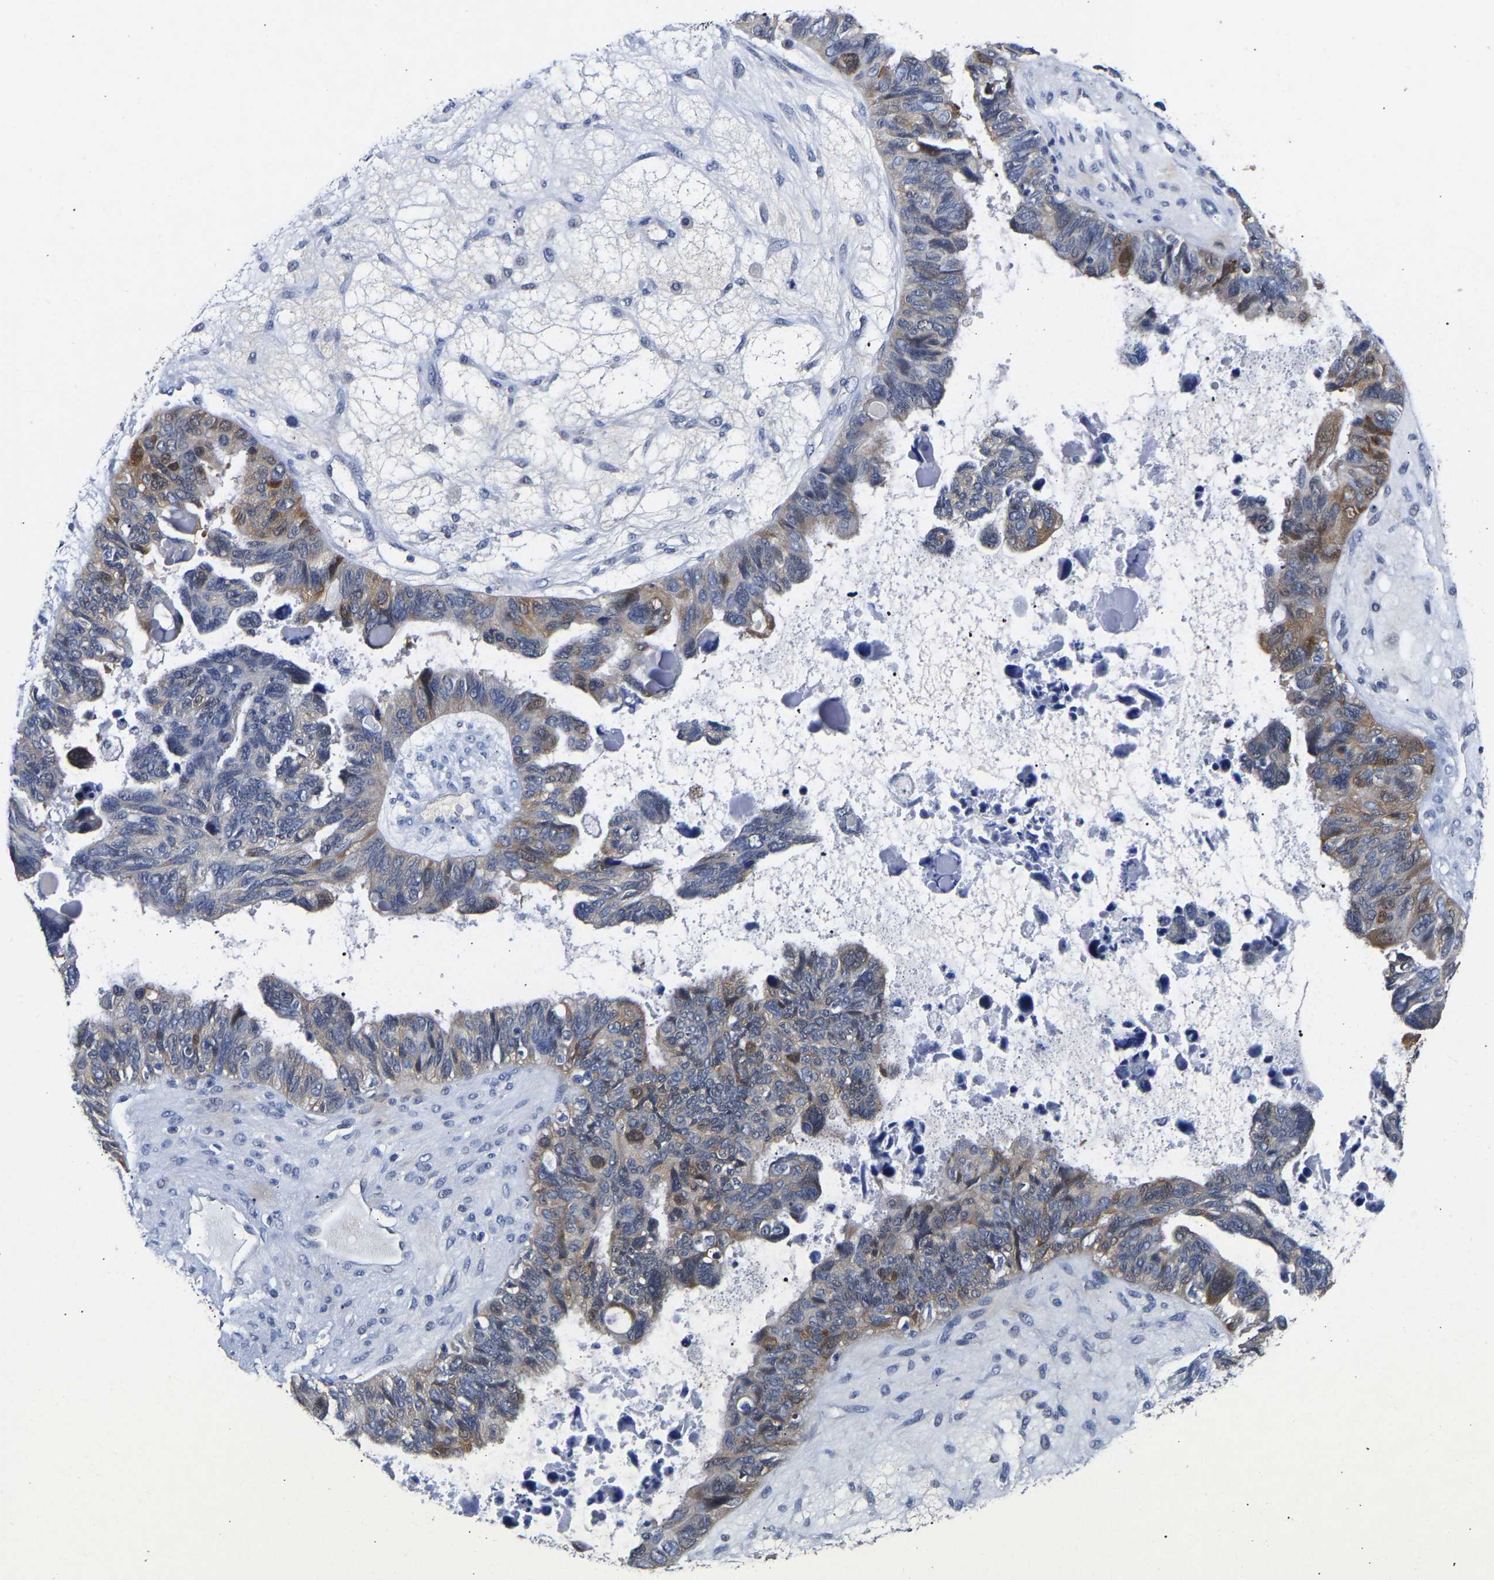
{"staining": {"intensity": "weak", "quantity": "<25%", "location": "cytoplasmic/membranous"}, "tissue": "ovarian cancer", "cell_type": "Tumor cells", "image_type": "cancer", "snomed": [{"axis": "morphology", "description": "Cystadenocarcinoma, serous, NOS"}, {"axis": "topography", "description": "Ovary"}], "caption": "Tumor cells show no significant protein staining in ovarian cancer (serous cystadenocarcinoma).", "gene": "CCDC6", "patient": {"sex": "female", "age": 79}}